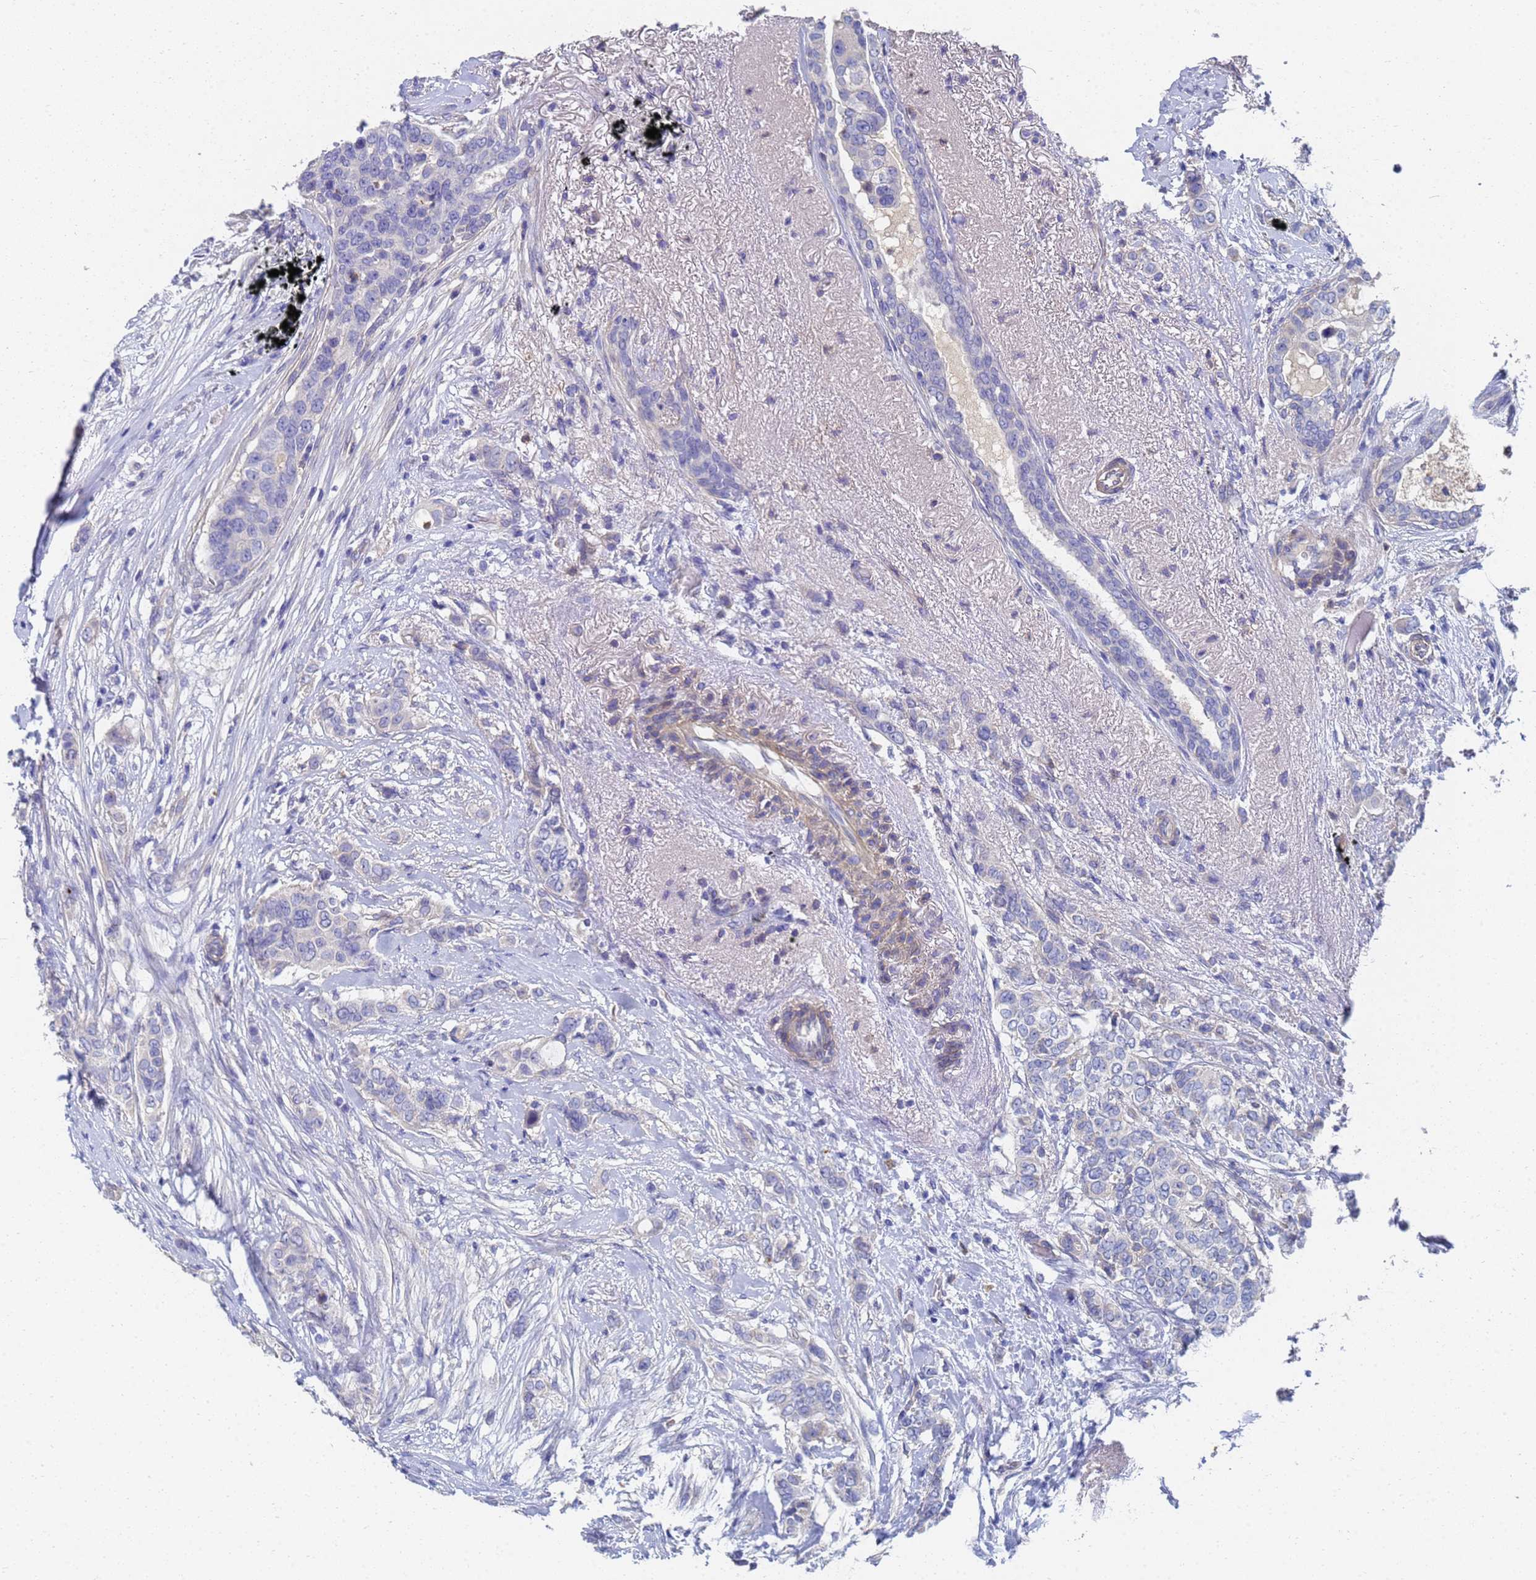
{"staining": {"intensity": "negative", "quantity": "none", "location": "none"}, "tissue": "breast cancer", "cell_type": "Tumor cells", "image_type": "cancer", "snomed": [{"axis": "morphology", "description": "Lobular carcinoma"}, {"axis": "topography", "description": "Breast"}], "caption": "Immunohistochemical staining of breast cancer (lobular carcinoma) shows no significant expression in tumor cells.", "gene": "LBX2", "patient": {"sex": "female", "age": 51}}